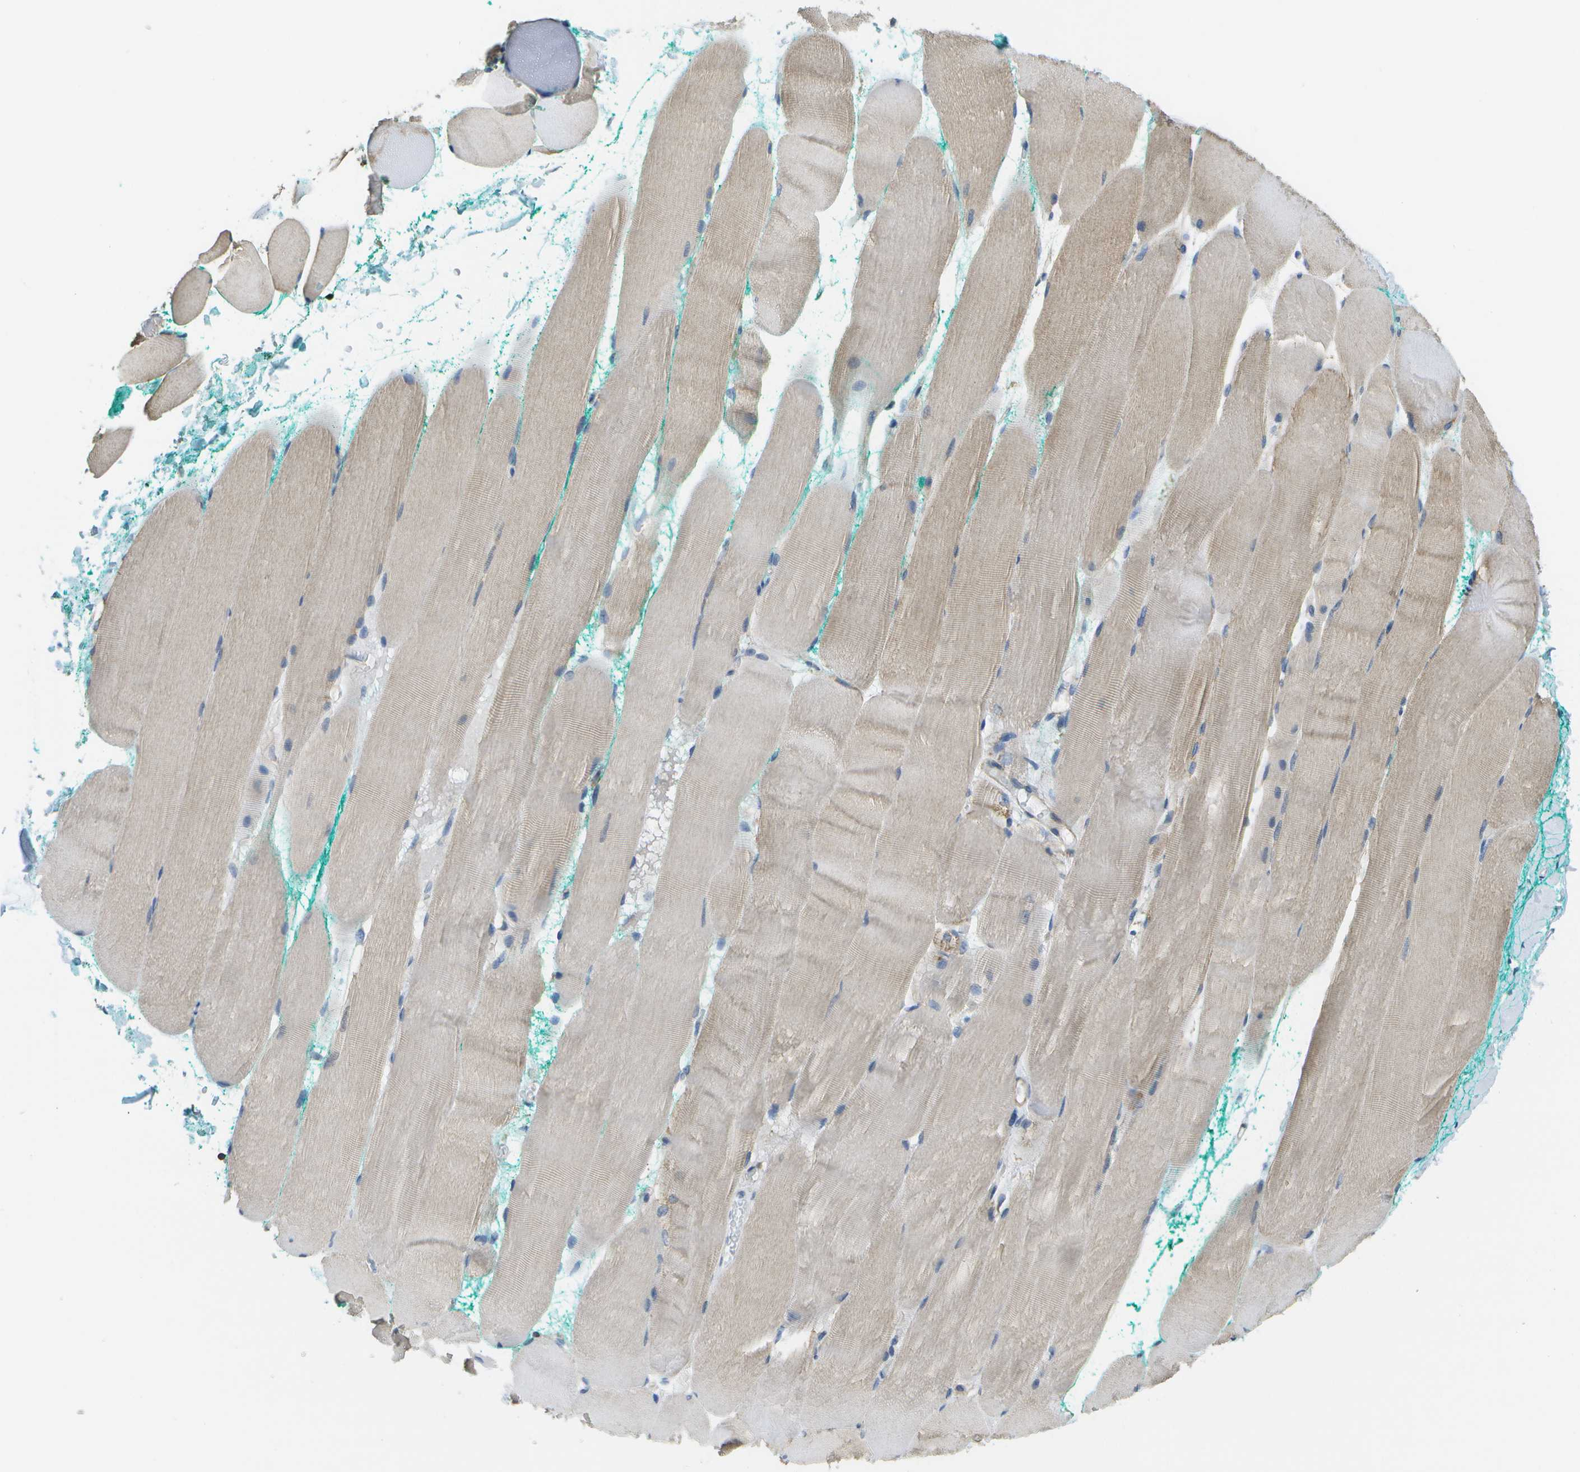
{"staining": {"intensity": "weak", "quantity": "25%-75%", "location": "cytoplasmic/membranous"}, "tissue": "skeletal muscle", "cell_type": "Myocytes", "image_type": "normal", "snomed": [{"axis": "morphology", "description": "Normal tissue, NOS"}, {"axis": "morphology", "description": "Squamous cell carcinoma, NOS"}, {"axis": "topography", "description": "Skeletal muscle"}], "caption": "Weak cytoplasmic/membranous staining is seen in approximately 25%-75% of myocytes in benign skeletal muscle.", "gene": "RCSD1", "patient": {"sex": "male", "age": 51}}